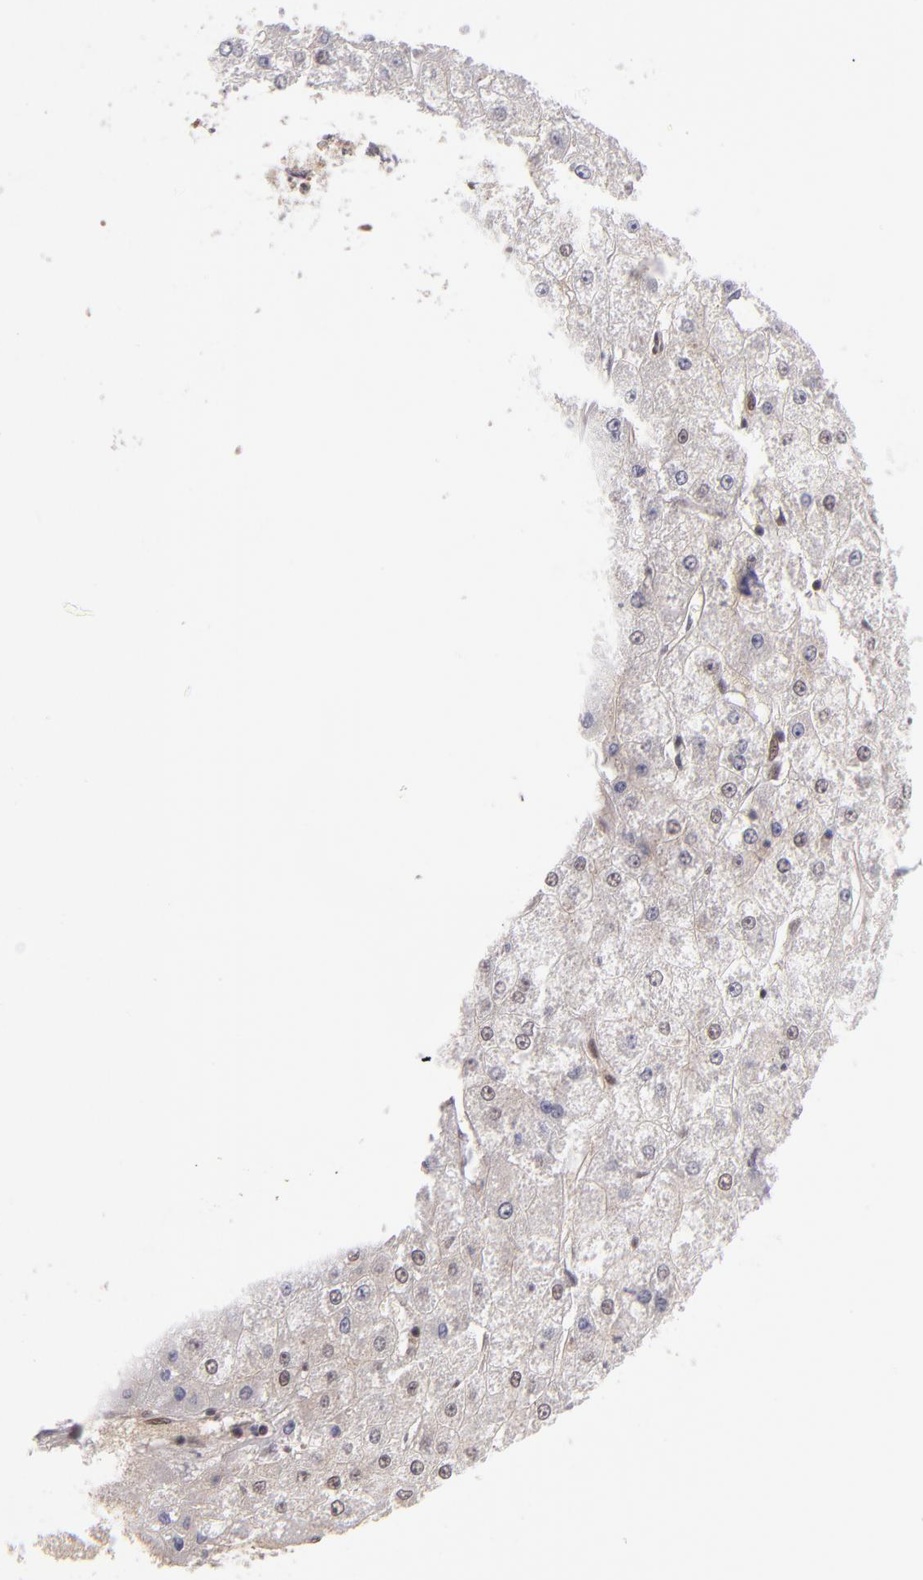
{"staining": {"intensity": "weak", "quantity": "25%-75%", "location": "cytoplasmic/membranous,nuclear"}, "tissue": "liver cancer", "cell_type": "Tumor cells", "image_type": "cancer", "snomed": [{"axis": "morphology", "description": "Carcinoma, Hepatocellular, NOS"}, {"axis": "topography", "description": "Liver"}], "caption": "Weak cytoplasmic/membranous and nuclear protein positivity is present in about 25%-75% of tumor cells in liver hepatocellular carcinoma.", "gene": "EP300", "patient": {"sex": "female", "age": 52}}